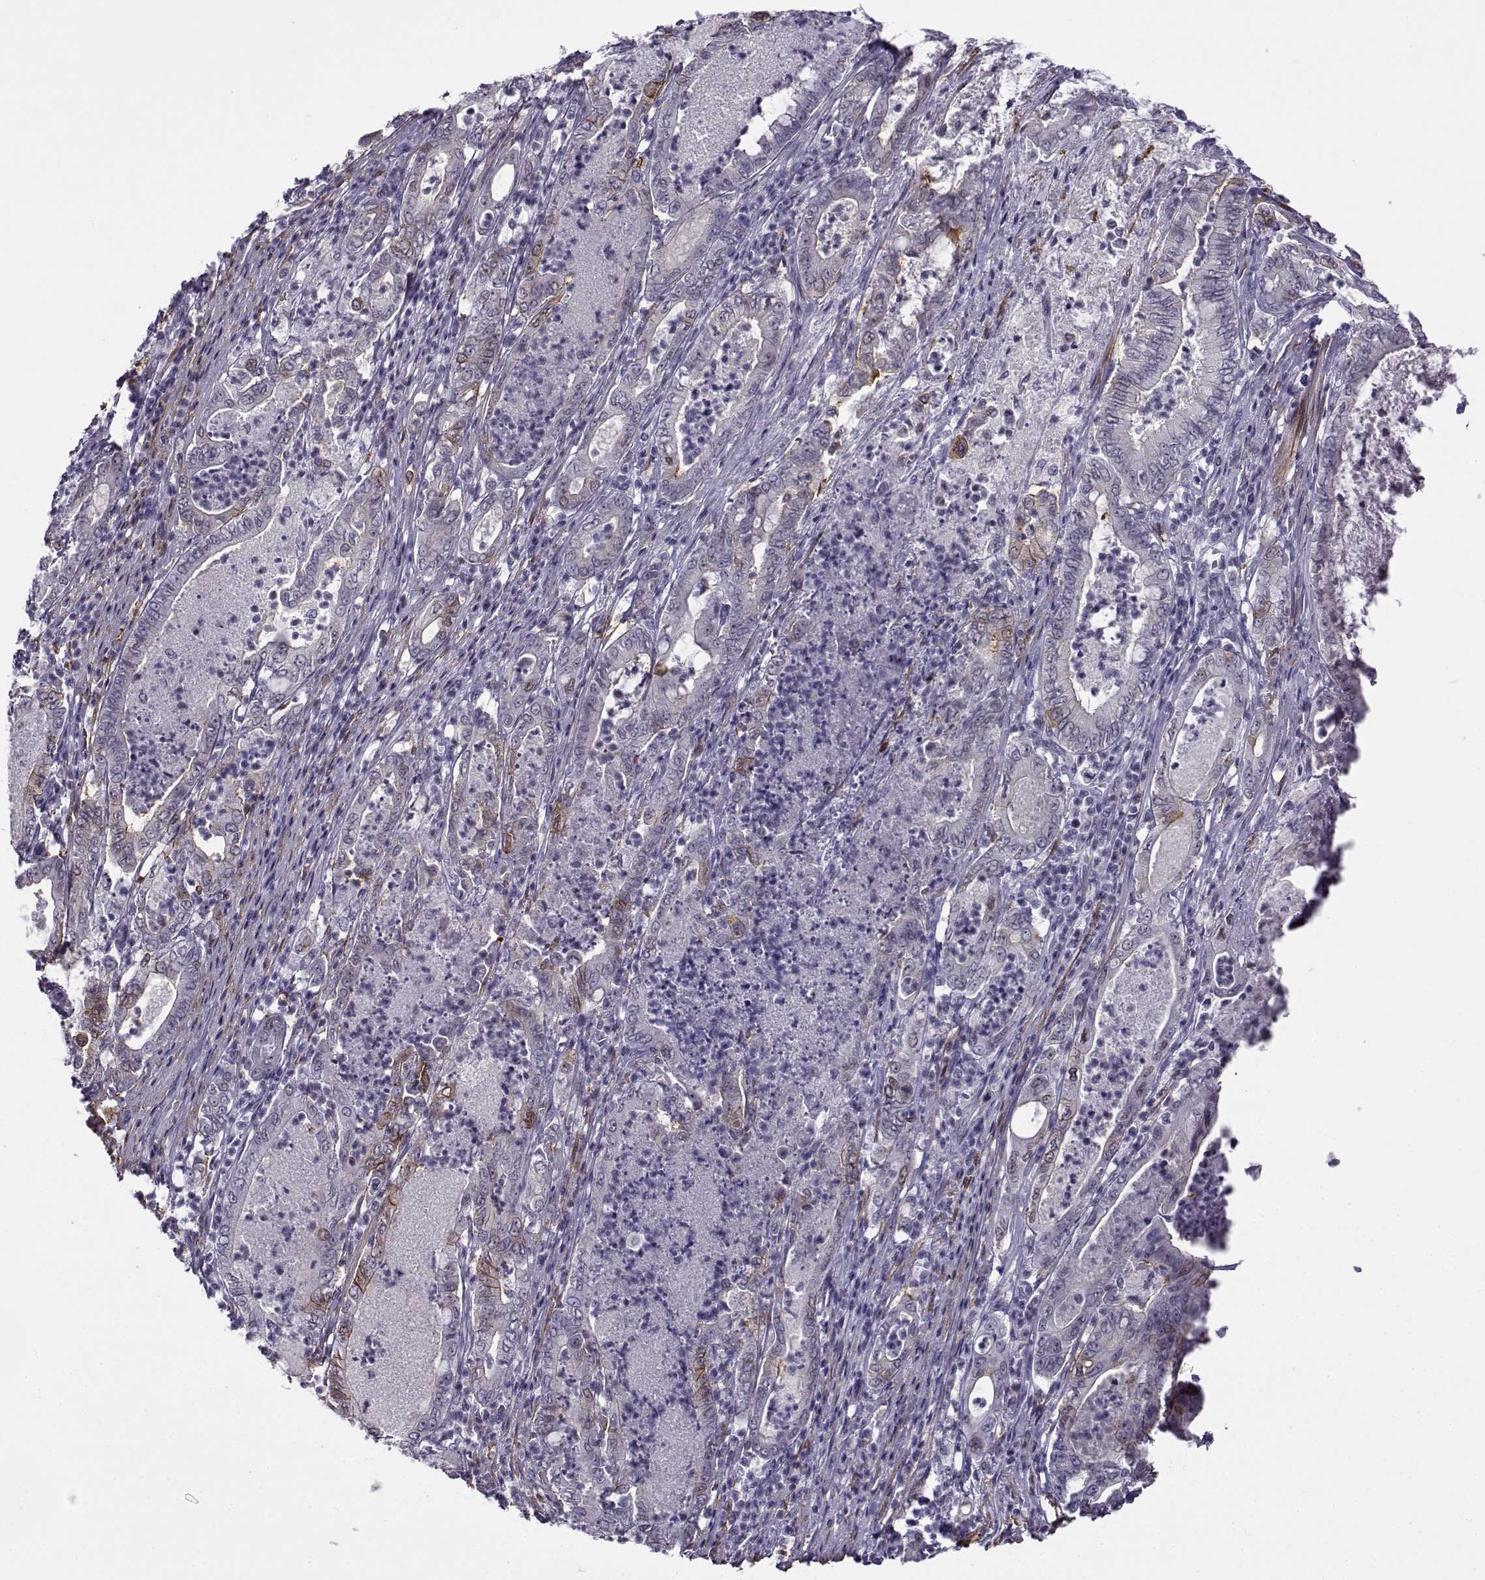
{"staining": {"intensity": "weak", "quantity": "<25%", "location": "nuclear"}, "tissue": "pancreatic cancer", "cell_type": "Tumor cells", "image_type": "cancer", "snomed": [{"axis": "morphology", "description": "Adenocarcinoma, NOS"}, {"axis": "topography", "description": "Pancreas"}], "caption": "The micrograph shows no staining of tumor cells in pancreatic adenocarcinoma.", "gene": "BACH1", "patient": {"sex": "male", "age": 71}}